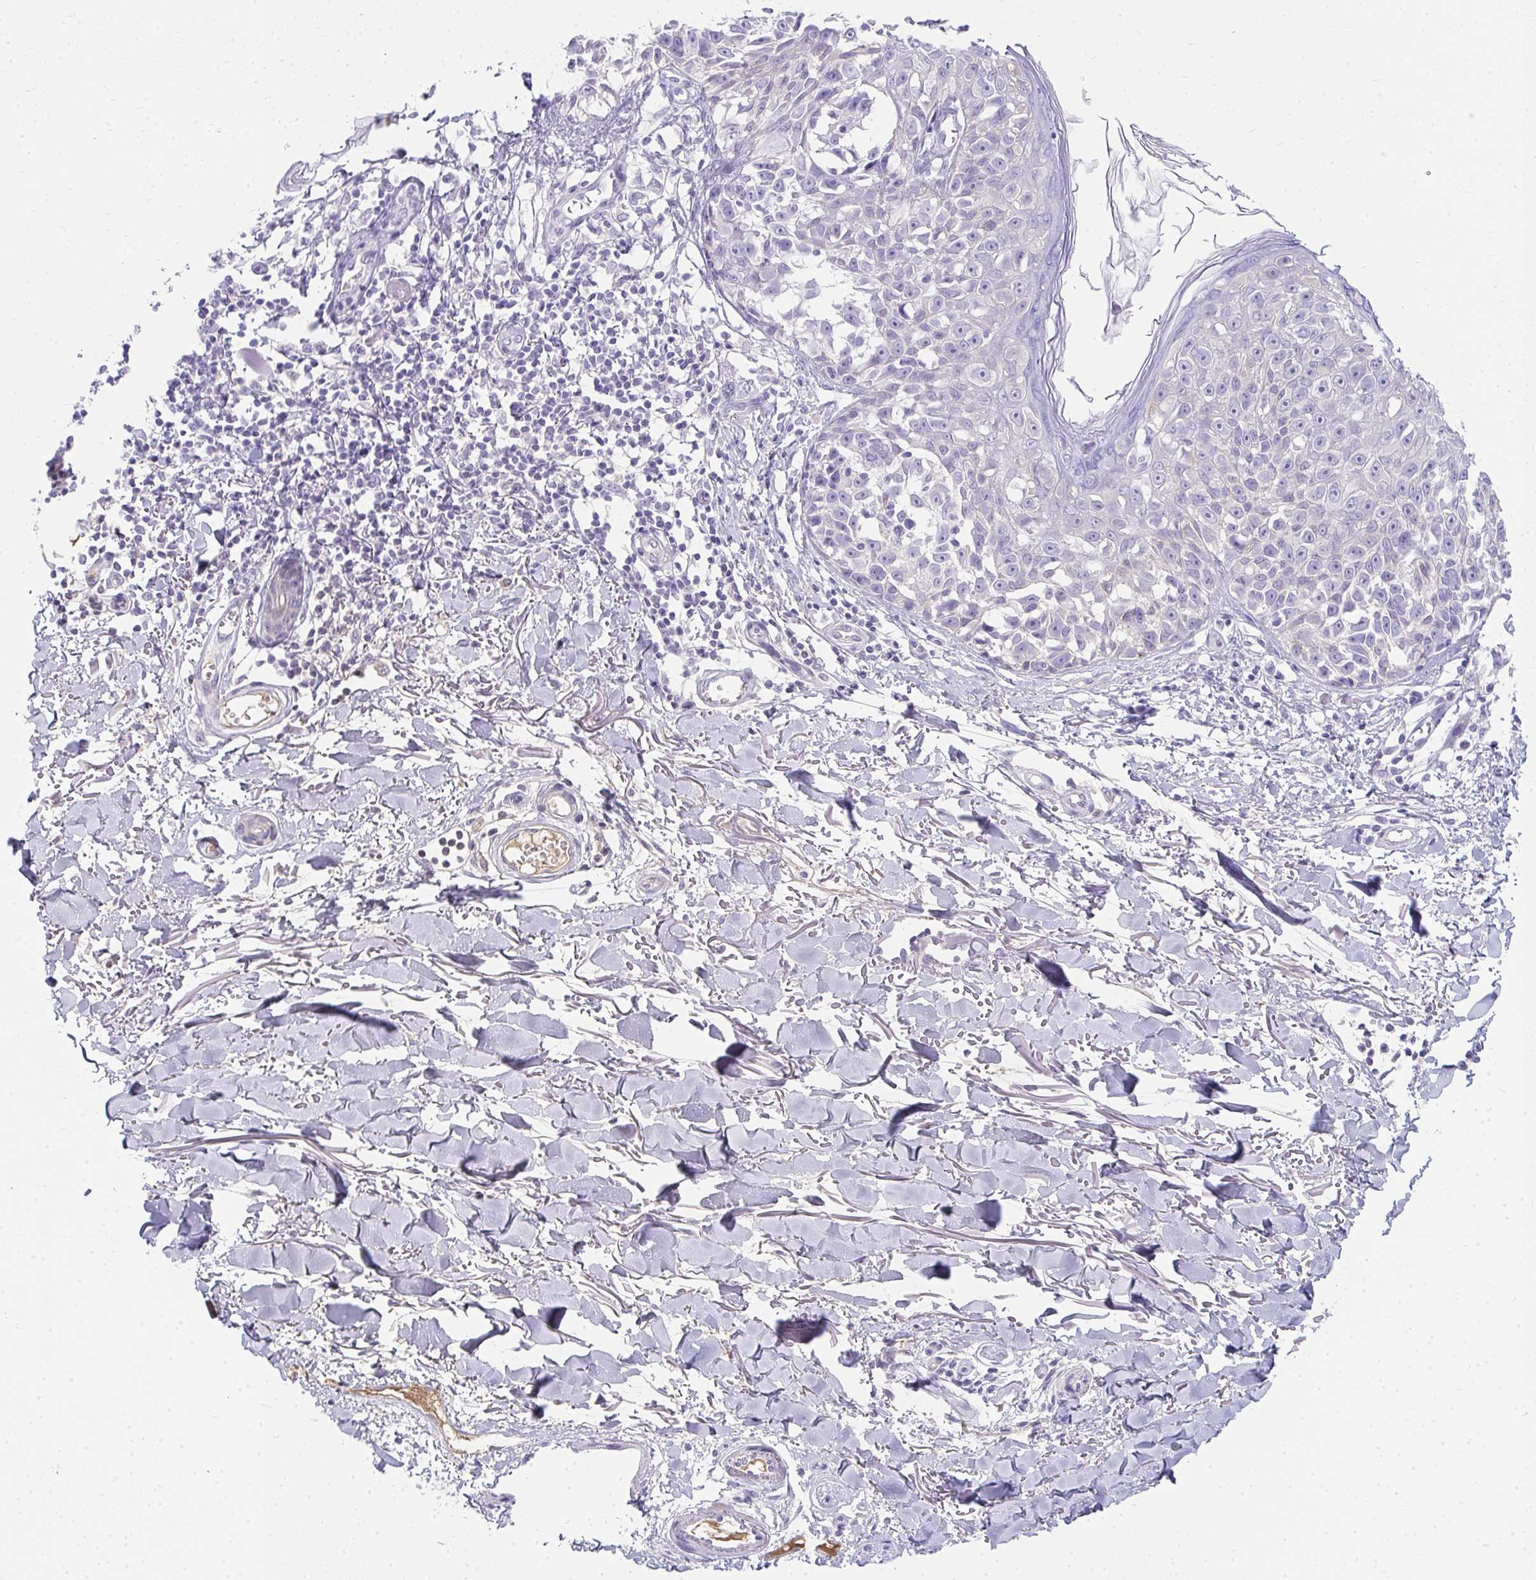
{"staining": {"intensity": "negative", "quantity": "none", "location": "none"}, "tissue": "melanoma", "cell_type": "Tumor cells", "image_type": "cancer", "snomed": [{"axis": "morphology", "description": "Malignant melanoma, NOS"}, {"axis": "topography", "description": "Skin"}], "caption": "A high-resolution photomicrograph shows immunohistochemistry (IHC) staining of malignant melanoma, which reveals no significant expression in tumor cells. (DAB IHC with hematoxylin counter stain).", "gene": "ZSWIM3", "patient": {"sex": "male", "age": 73}}